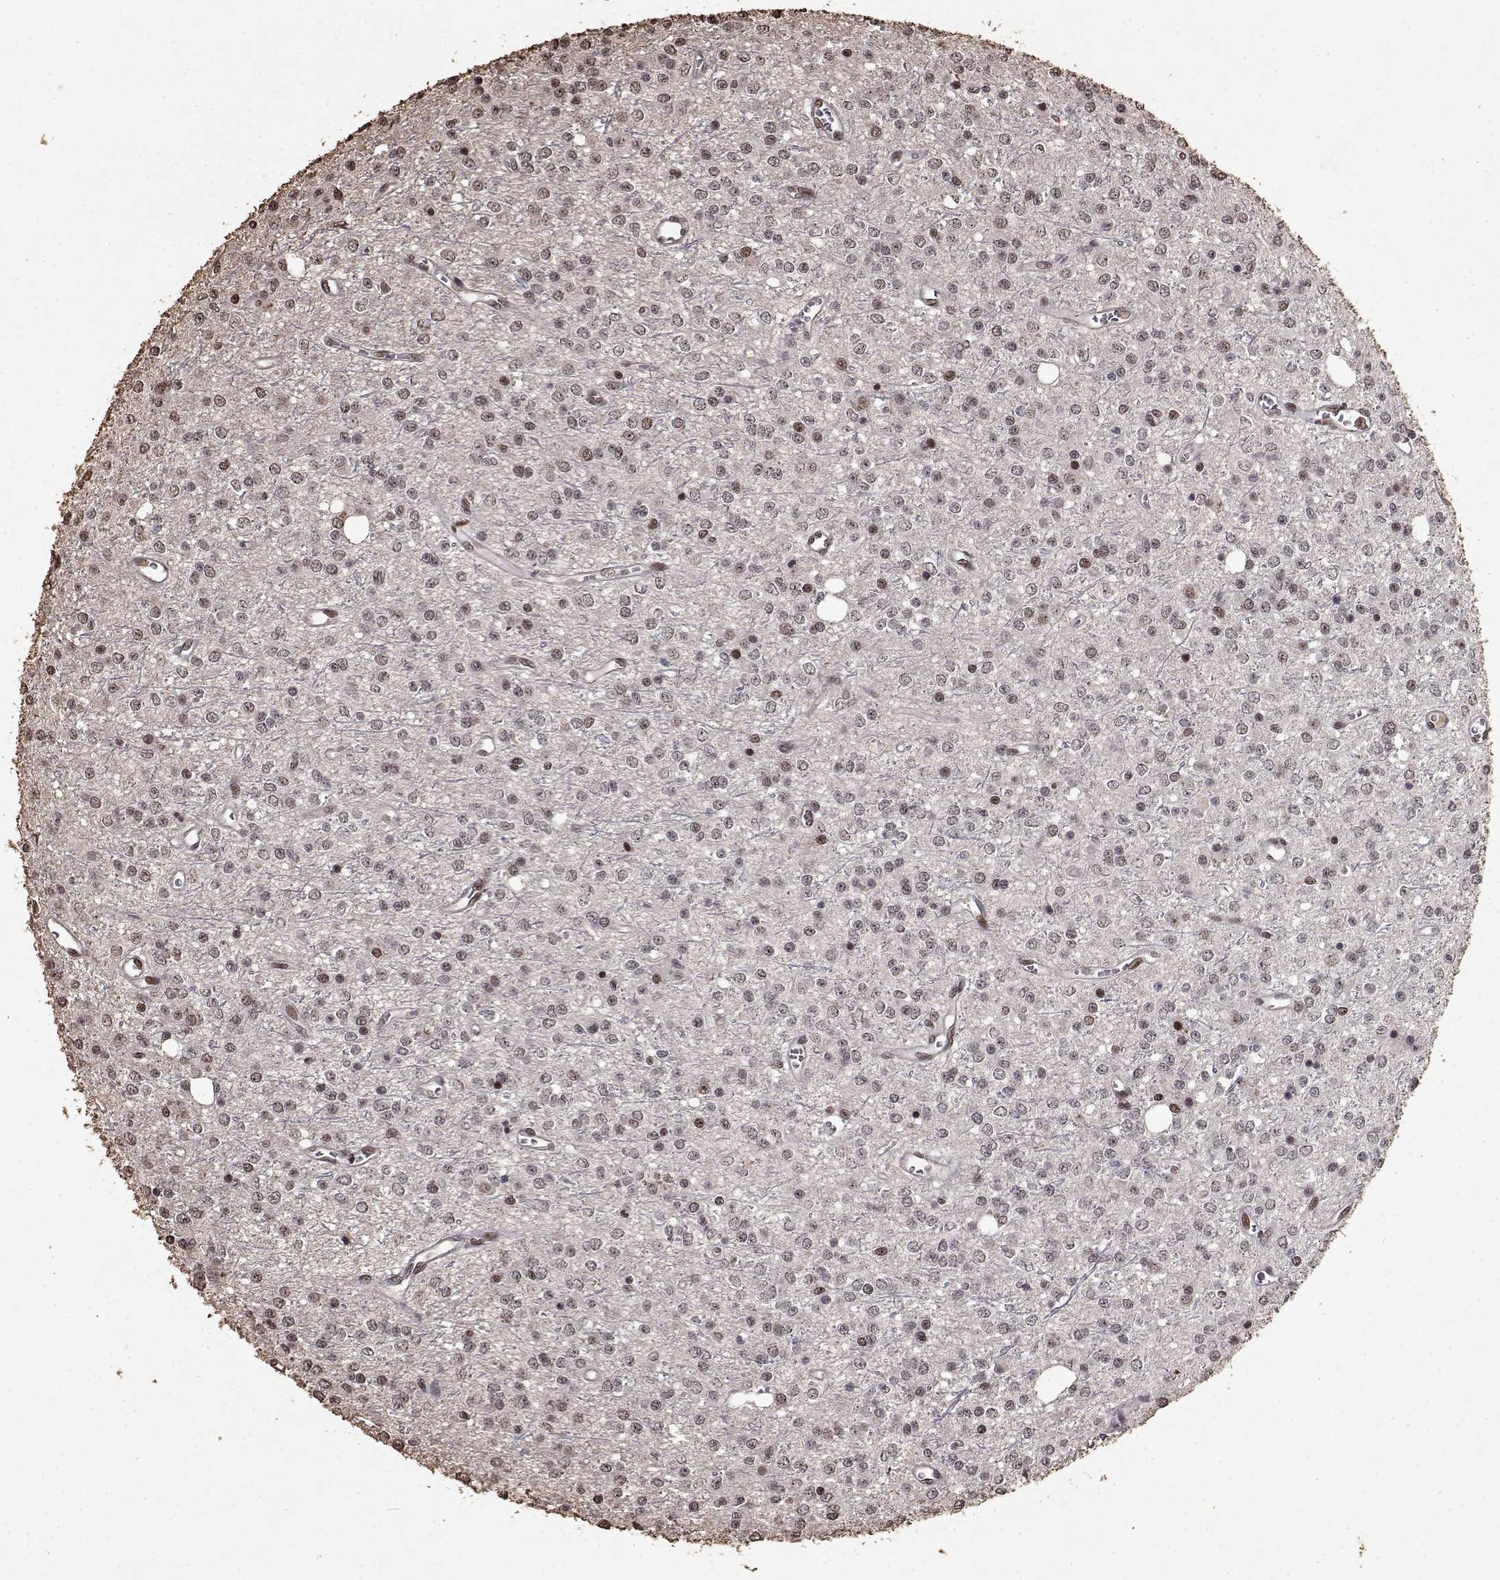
{"staining": {"intensity": "moderate", "quantity": ">75%", "location": "nuclear"}, "tissue": "glioma", "cell_type": "Tumor cells", "image_type": "cancer", "snomed": [{"axis": "morphology", "description": "Glioma, malignant, Low grade"}, {"axis": "topography", "description": "Brain"}], "caption": "Tumor cells show medium levels of moderate nuclear positivity in approximately >75% of cells in human low-grade glioma (malignant). (Brightfield microscopy of DAB IHC at high magnification).", "gene": "TOE1", "patient": {"sex": "female", "age": 45}}